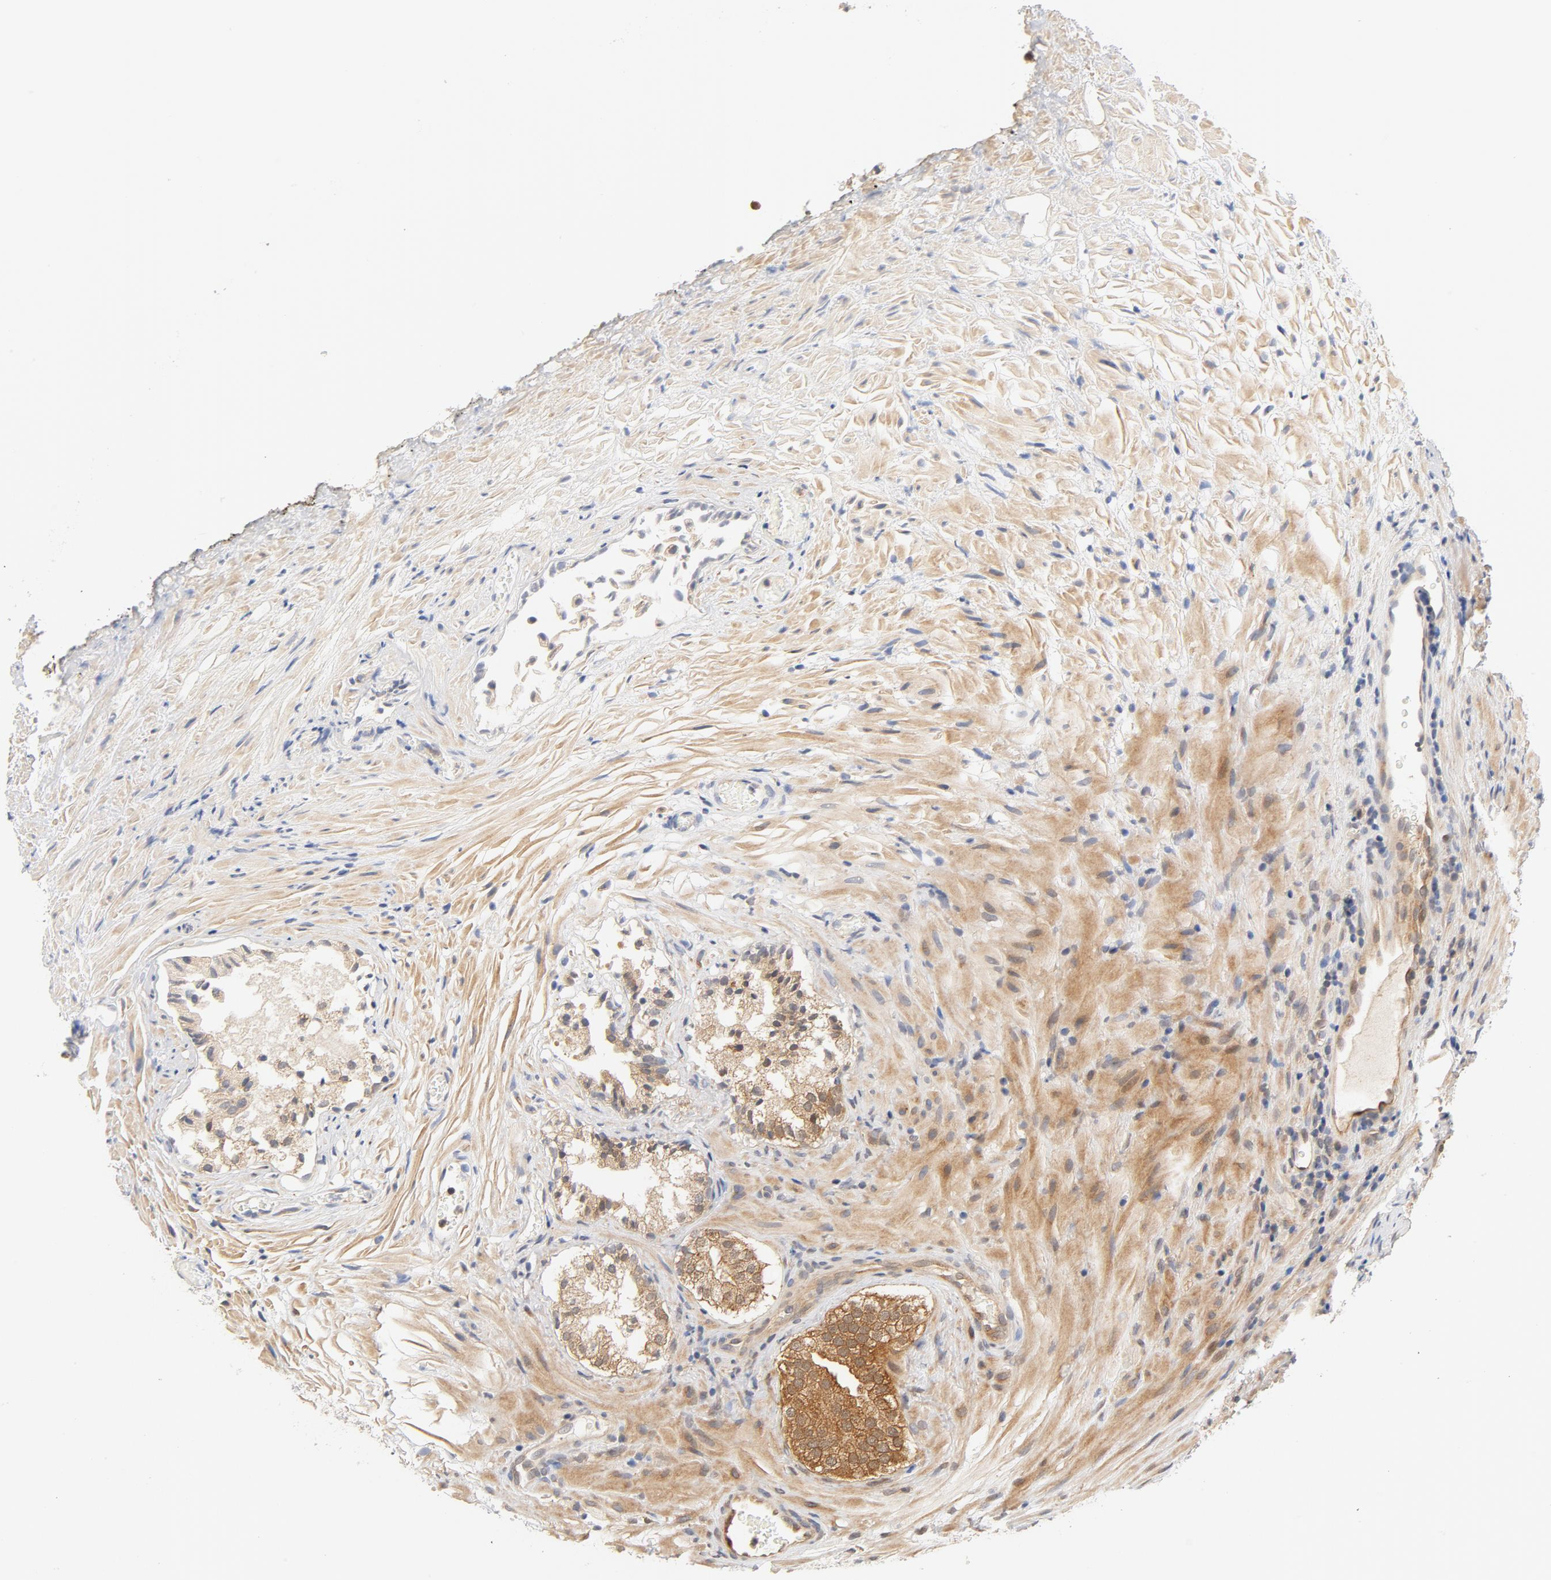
{"staining": {"intensity": "moderate", "quantity": ">75%", "location": "cytoplasmic/membranous"}, "tissue": "prostate", "cell_type": "Glandular cells", "image_type": "normal", "snomed": [{"axis": "morphology", "description": "Normal tissue, NOS"}, {"axis": "topography", "description": "Prostate"}], "caption": "DAB (3,3'-diaminobenzidine) immunohistochemical staining of normal human prostate displays moderate cytoplasmic/membranous protein positivity in about >75% of glandular cells.", "gene": "EIF4E", "patient": {"sex": "male", "age": 76}}